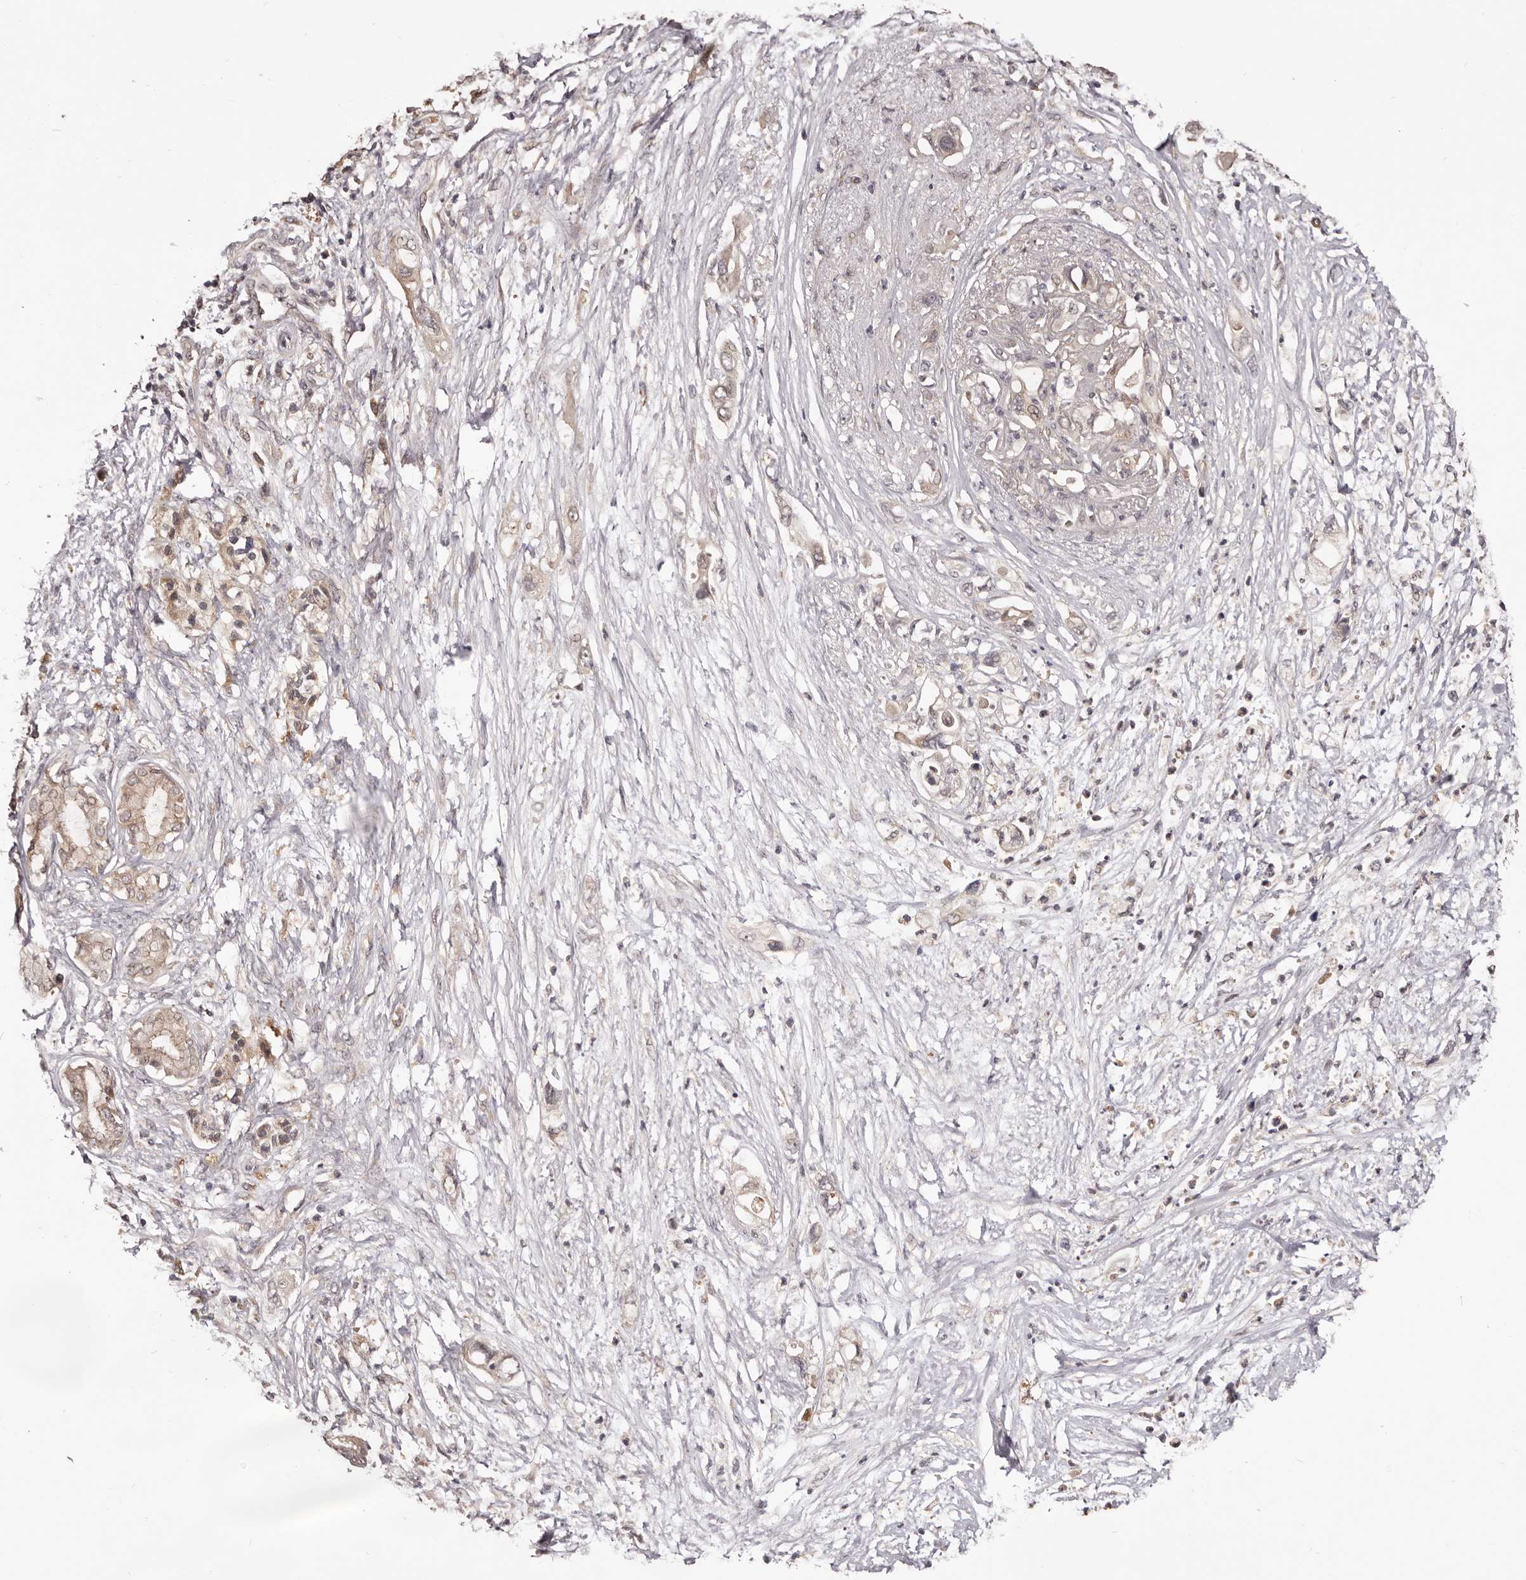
{"staining": {"intensity": "moderate", "quantity": ">75%", "location": "cytoplasmic/membranous"}, "tissue": "pancreatic cancer", "cell_type": "Tumor cells", "image_type": "cancer", "snomed": [{"axis": "morphology", "description": "Adenocarcinoma, NOS"}, {"axis": "topography", "description": "Pancreas"}], "caption": "DAB immunohistochemical staining of human adenocarcinoma (pancreatic) reveals moderate cytoplasmic/membranous protein staining in approximately >75% of tumor cells.", "gene": "MDP1", "patient": {"sex": "male", "age": 66}}